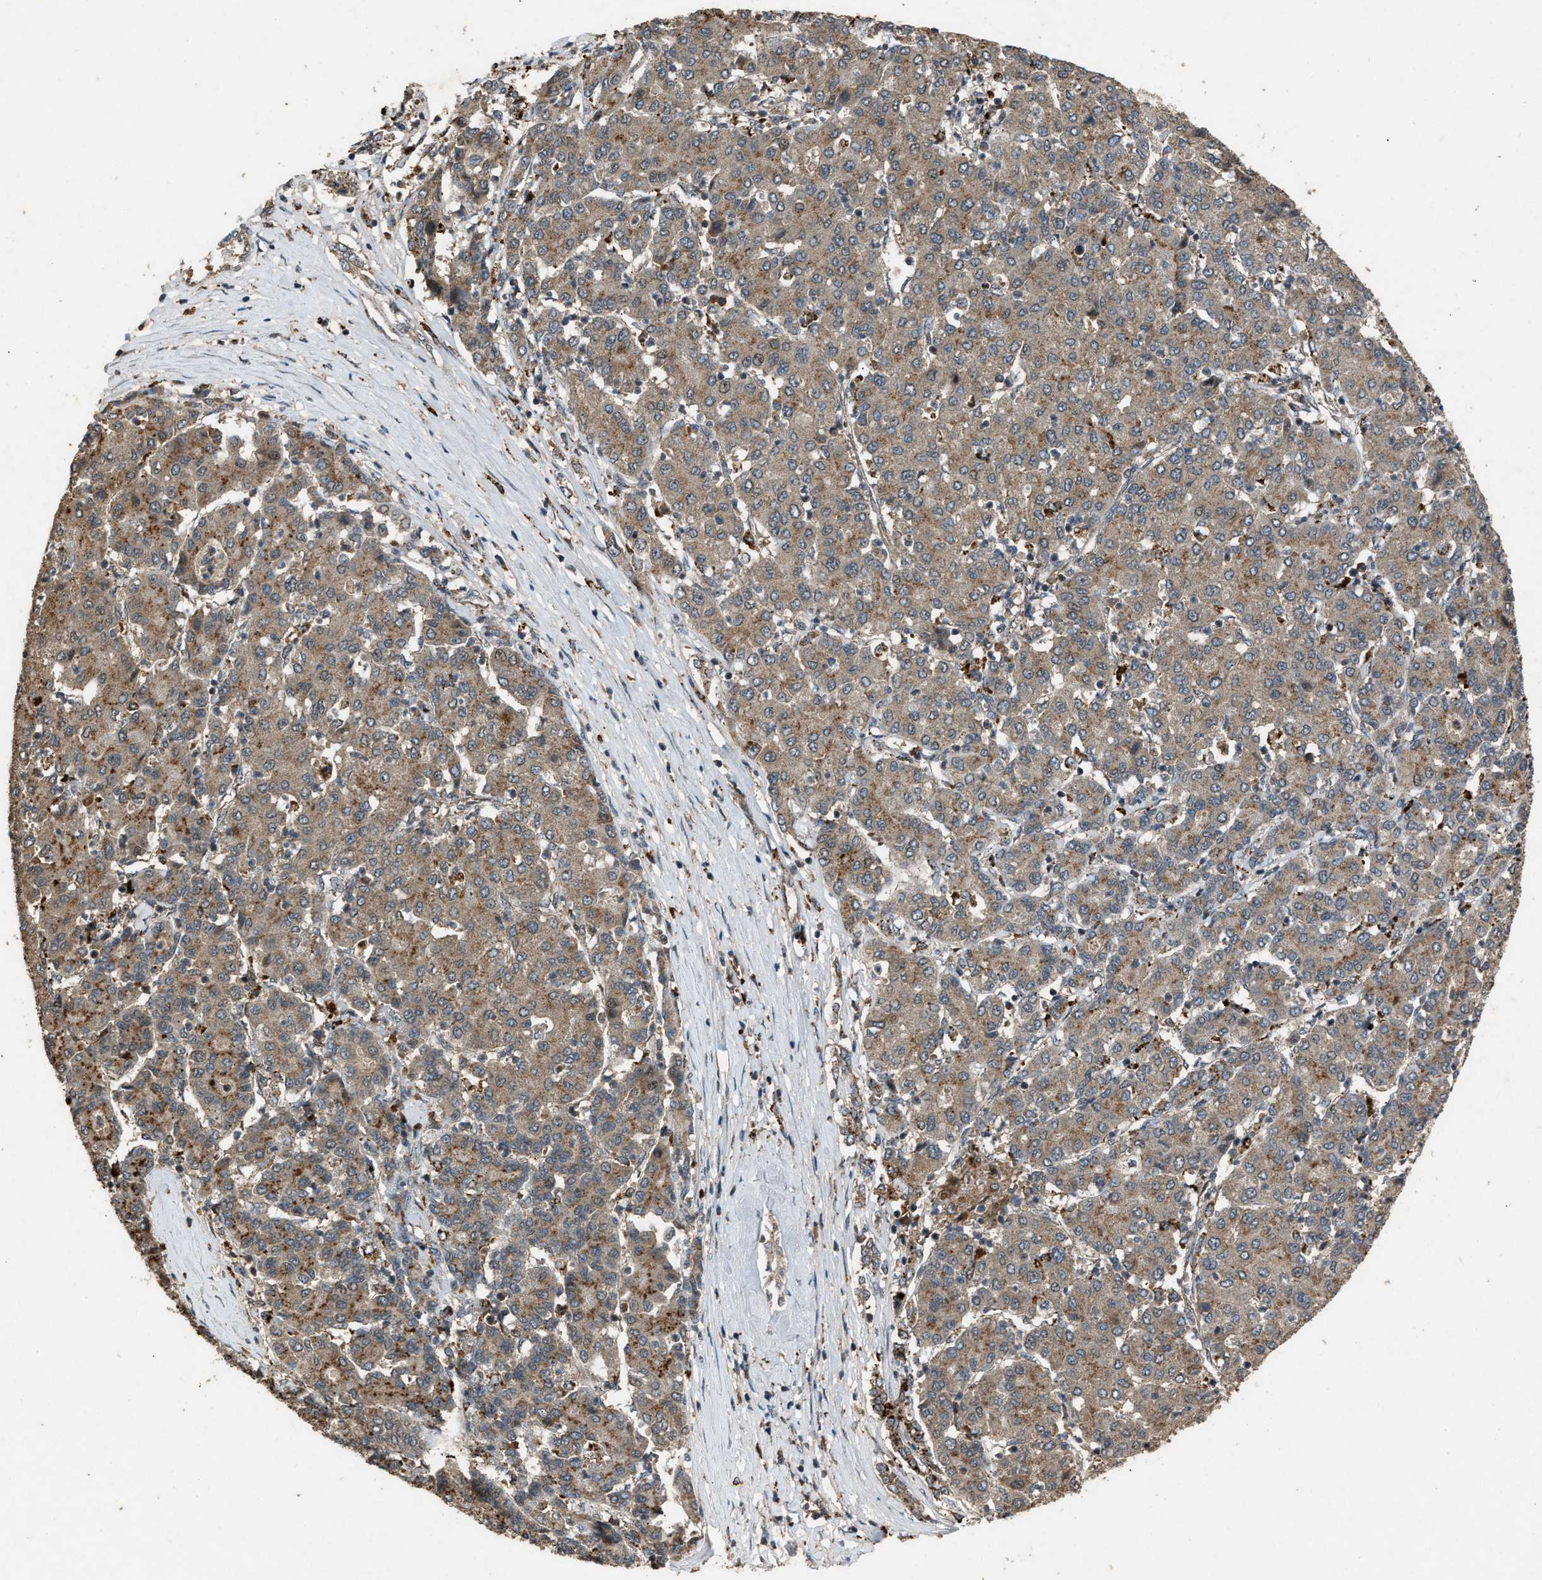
{"staining": {"intensity": "moderate", "quantity": ">75%", "location": "cytoplasmic/membranous"}, "tissue": "liver cancer", "cell_type": "Tumor cells", "image_type": "cancer", "snomed": [{"axis": "morphology", "description": "Carcinoma, Hepatocellular, NOS"}, {"axis": "topography", "description": "Liver"}], "caption": "This micrograph shows liver cancer (hepatocellular carcinoma) stained with immunohistochemistry to label a protein in brown. The cytoplasmic/membranous of tumor cells show moderate positivity for the protein. Nuclei are counter-stained blue.", "gene": "PSMD1", "patient": {"sex": "male", "age": 65}}